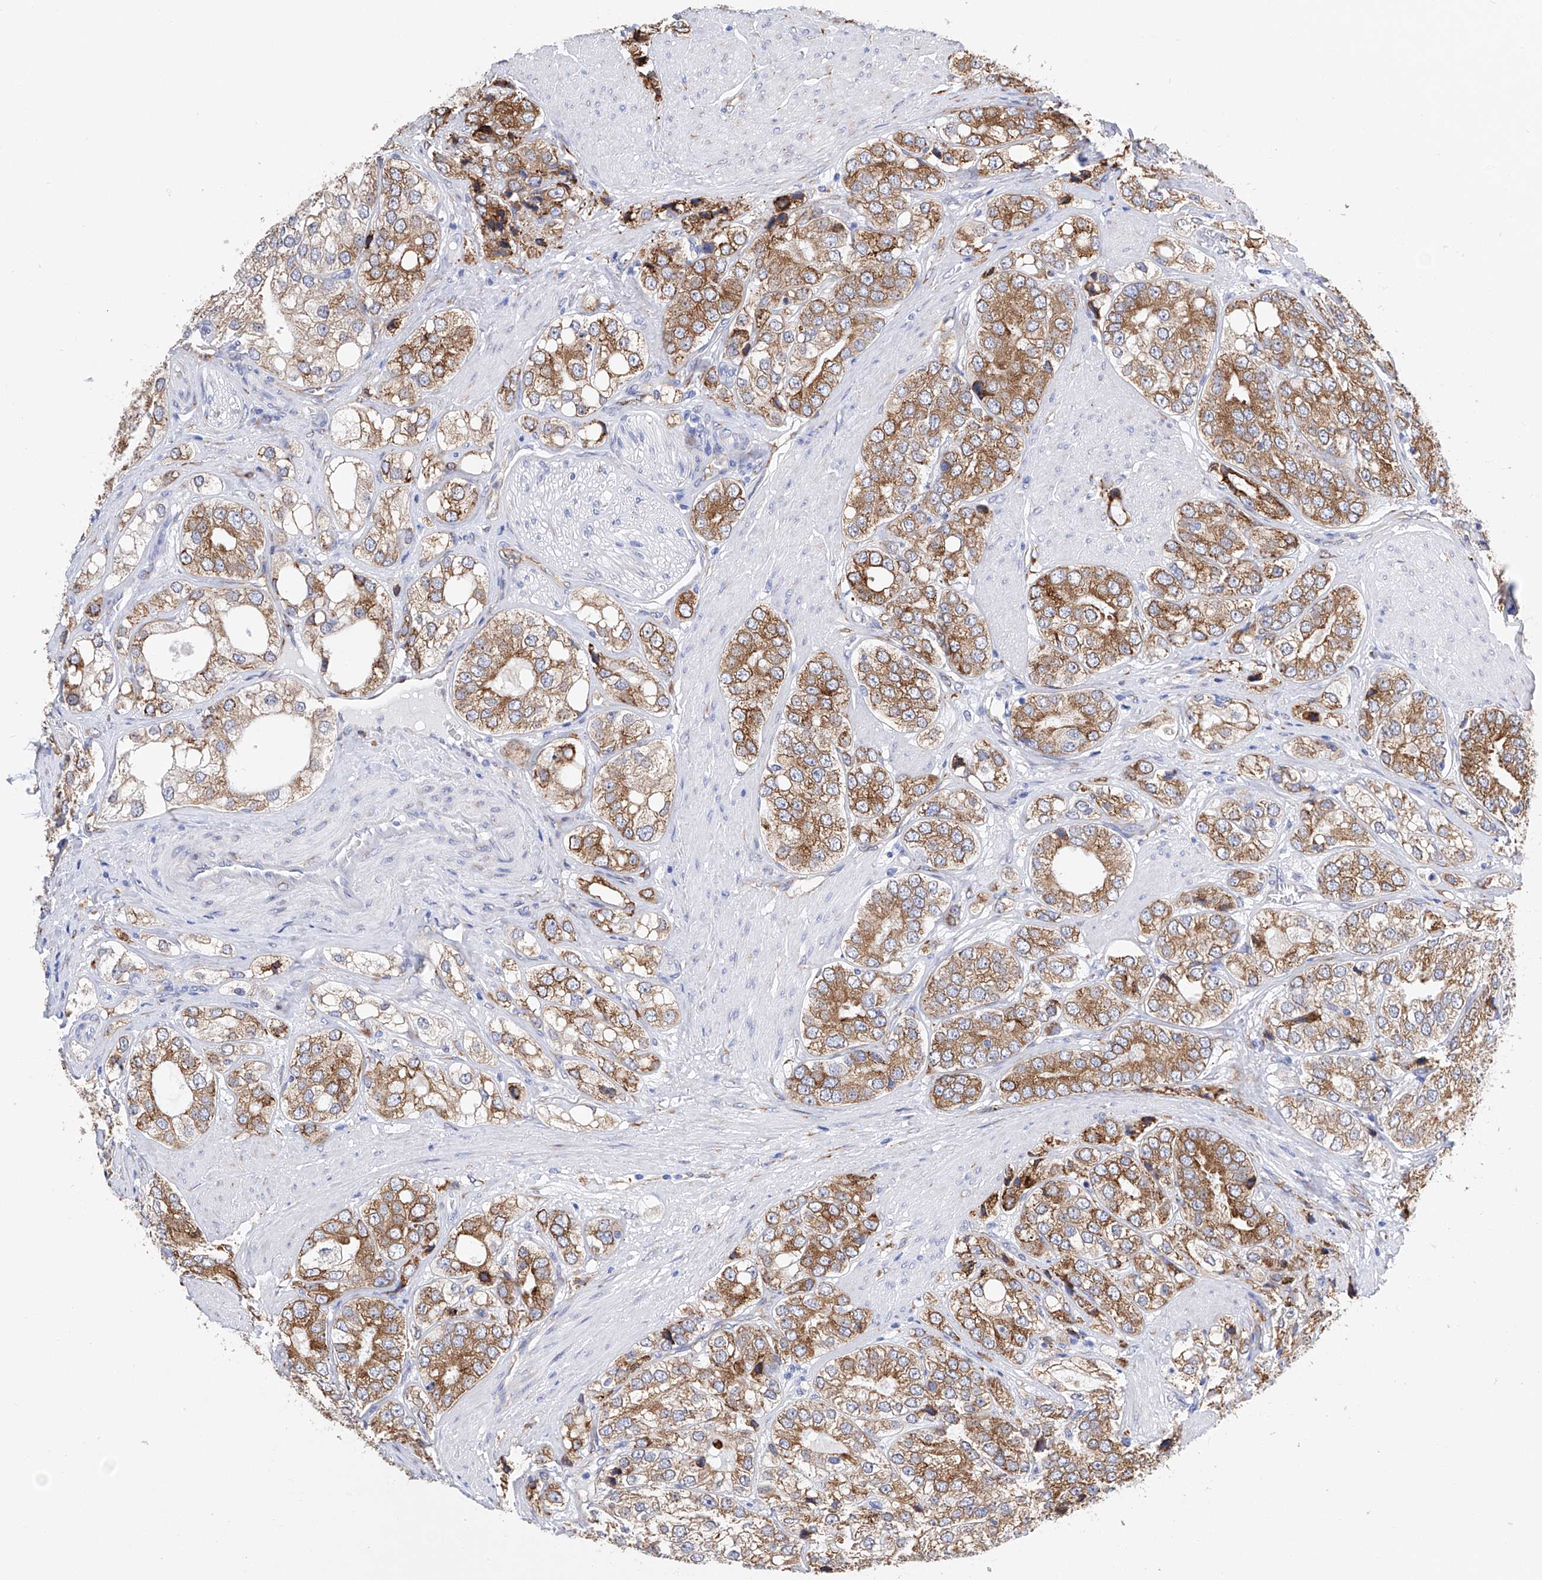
{"staining": {"intensity": "moderate", "quantity": ">75%", "location": "cytoplasmic/membranous"}, "tissue": "prostate cancer", "cell_type": "Tumor cells", "image_type": "cancer", "snomed": [{"axis": "morphology", "description": "Adenocarcinoma, High grade"}, {"axis": "topography", "description": "Prostate"}], "caption": "Immunohistochemical staining of high-grade adenocarcinoma (prostate) displays medium levels of moderate cytoplasmic/membranous protein expression in about >75% of tumor cells. The staining was performed using DAB (3,3'-diaminobenzidine) to visualize the protein expression in brown, while the nuclei were stained in blue with hematoxylin (Magnification: 20x).", "gene": "PDIA5", "patient": {"sex": "male", "age": 50}}